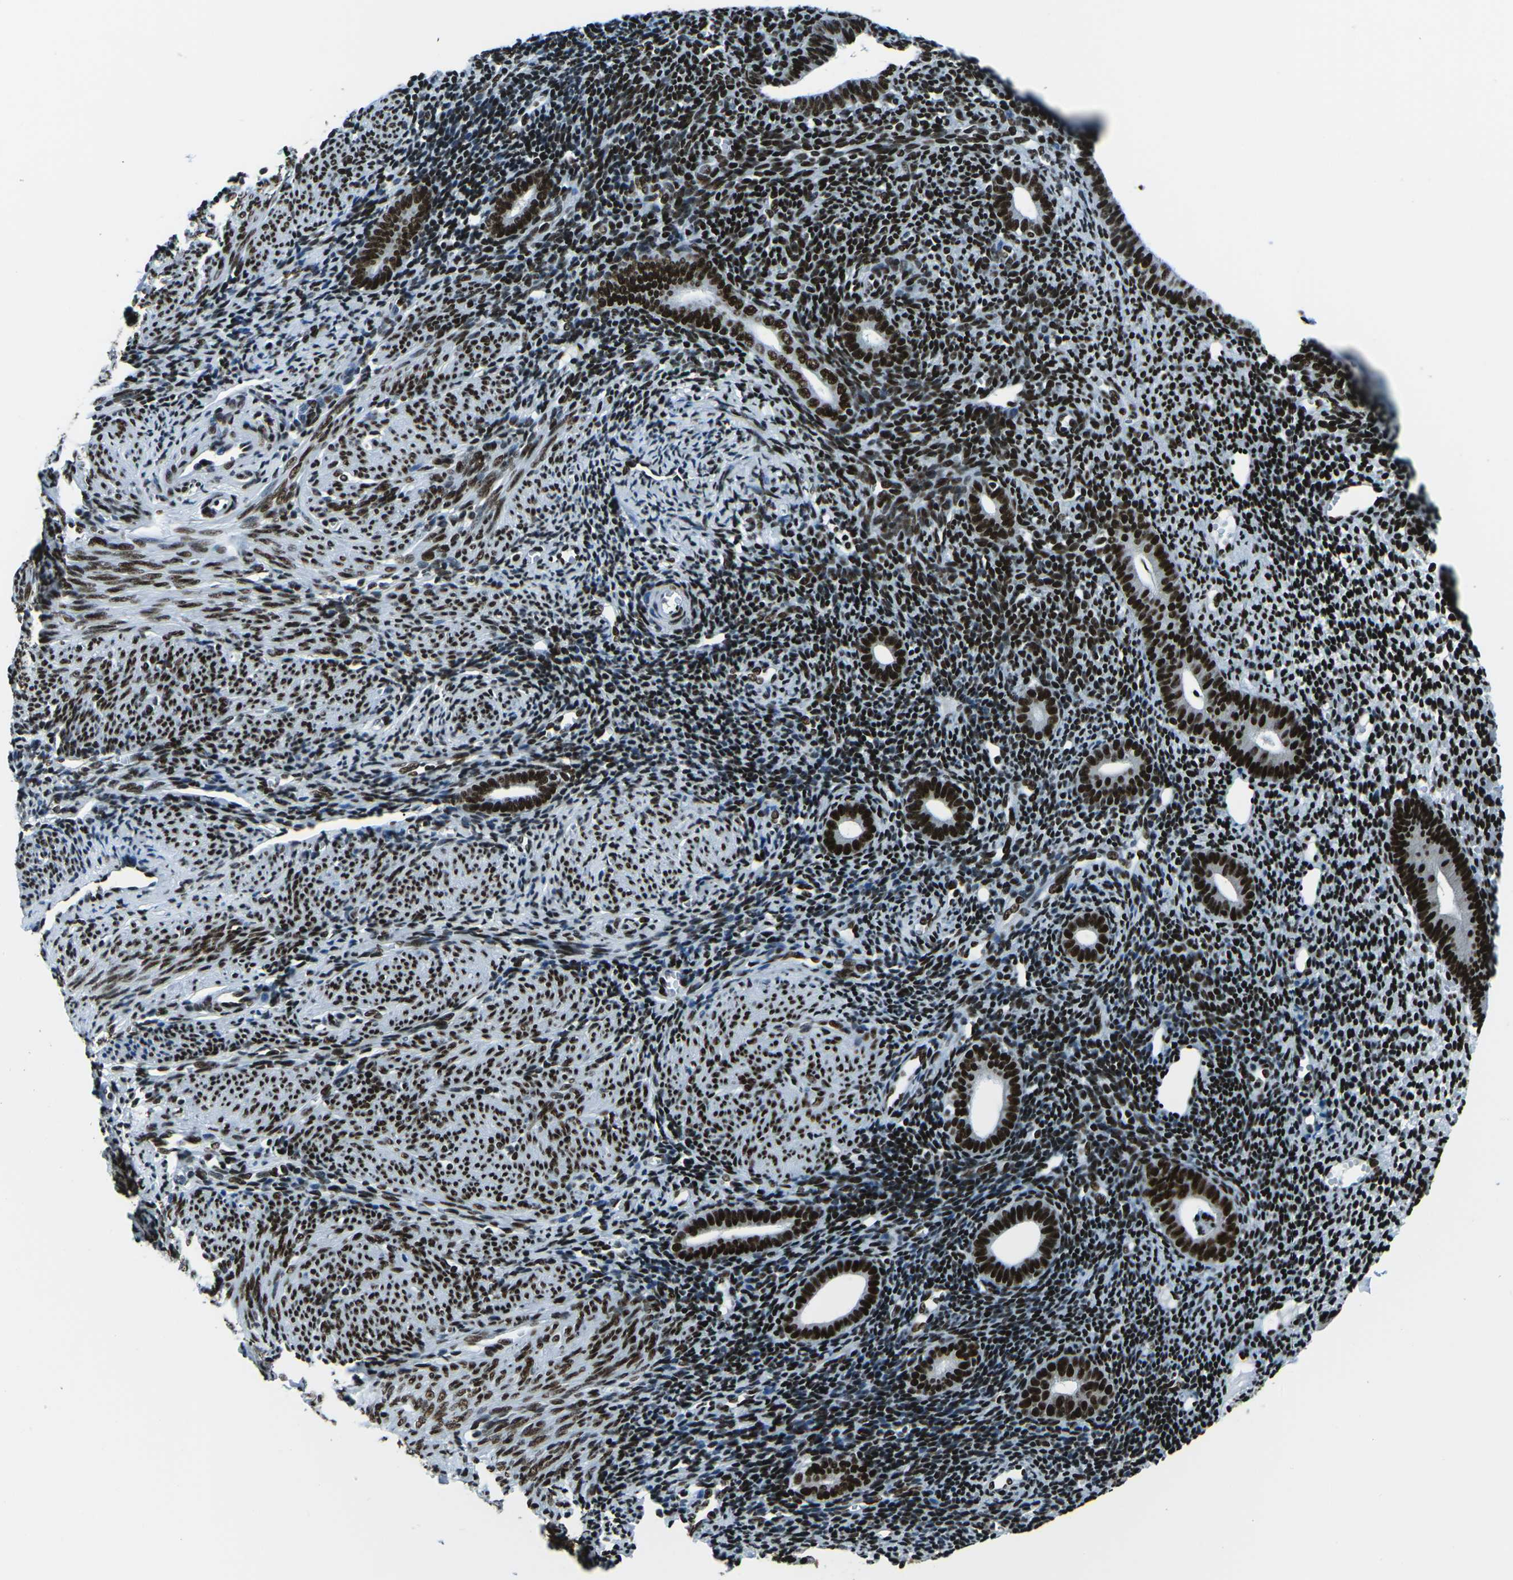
{"staining": {"intensity": "strong", "quantity": ">75%", "location": "nuclear"}, "tissue": "endometrium", "cell_type": "Cells in endometrial stroma", "image_type": "normal", "snomed": [{"axis": "morphology", "description": "Normal tissue, NOS"}, {"axis": "topography", "description": "Endometrium"}], "caption": "A high amount of strong nuclear staining is appreciated in about >75% of cells in endometrial stroma in benign endometrium. (DAB = brown stain, brightfield microscopy at high magnification).", "gene": "HNRNPL", "patient": {"sex": "female", "age": 50}}